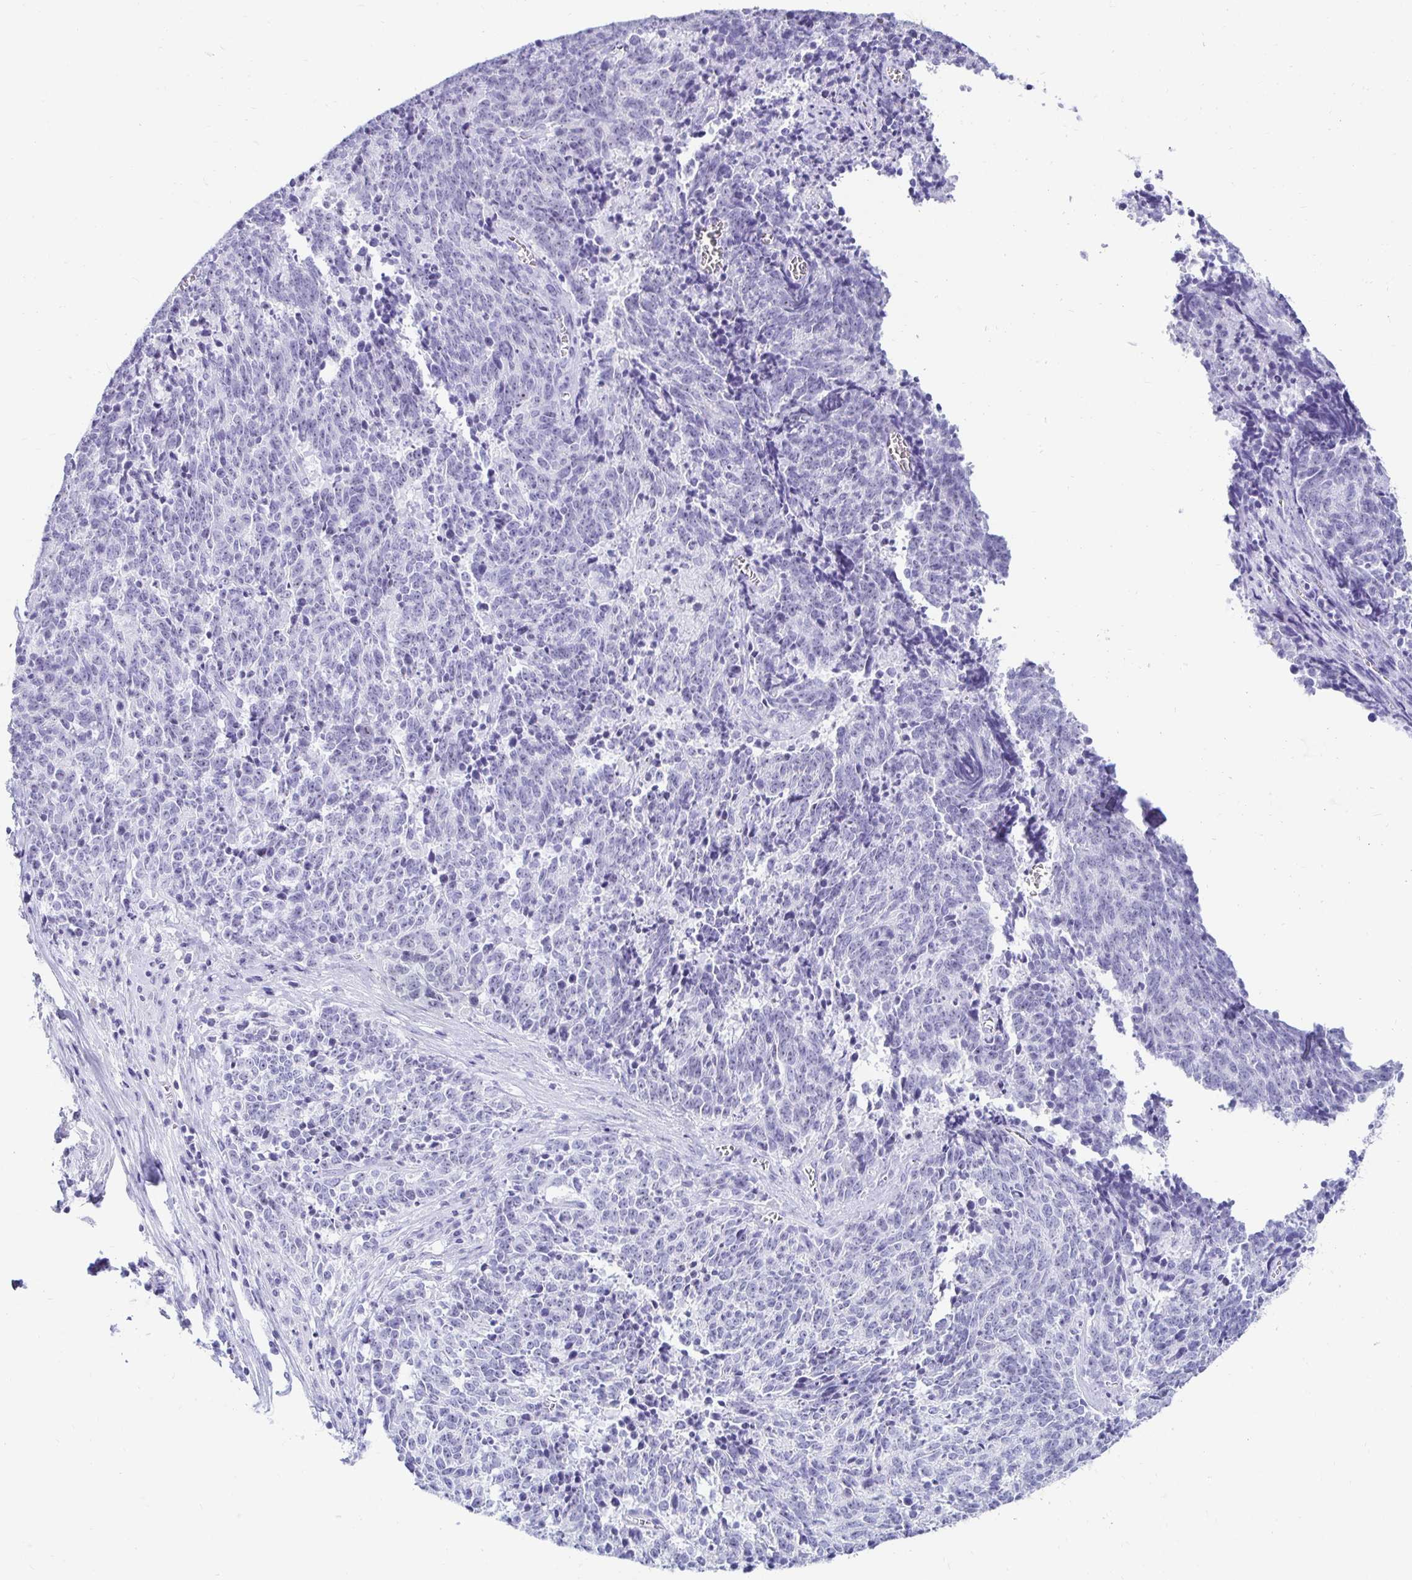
{"staining": {"intensity": "negative", "quantity": "none", "location": "none"}, "tissue": "cervical cancer", "cell_type": "Tumor cells", "image_type": "cancer", "snomed": [{"axis": "morphology", "description": "Squamous cell carcinoma, NOS"}, {"axis": "topography", "description": "Cervix"}], "caption": "Immunohistochemical staining of cervical squamous cell carcinoma shows no significant positivity in tumor cells. (Stains: DAB immunohistochemistry (IHC) with hematoxylin counter stain, Microscopy: brightfield microscopy at high magnification).", "gene": "CST6", "patient": {"sex": "female", "age": 29}}